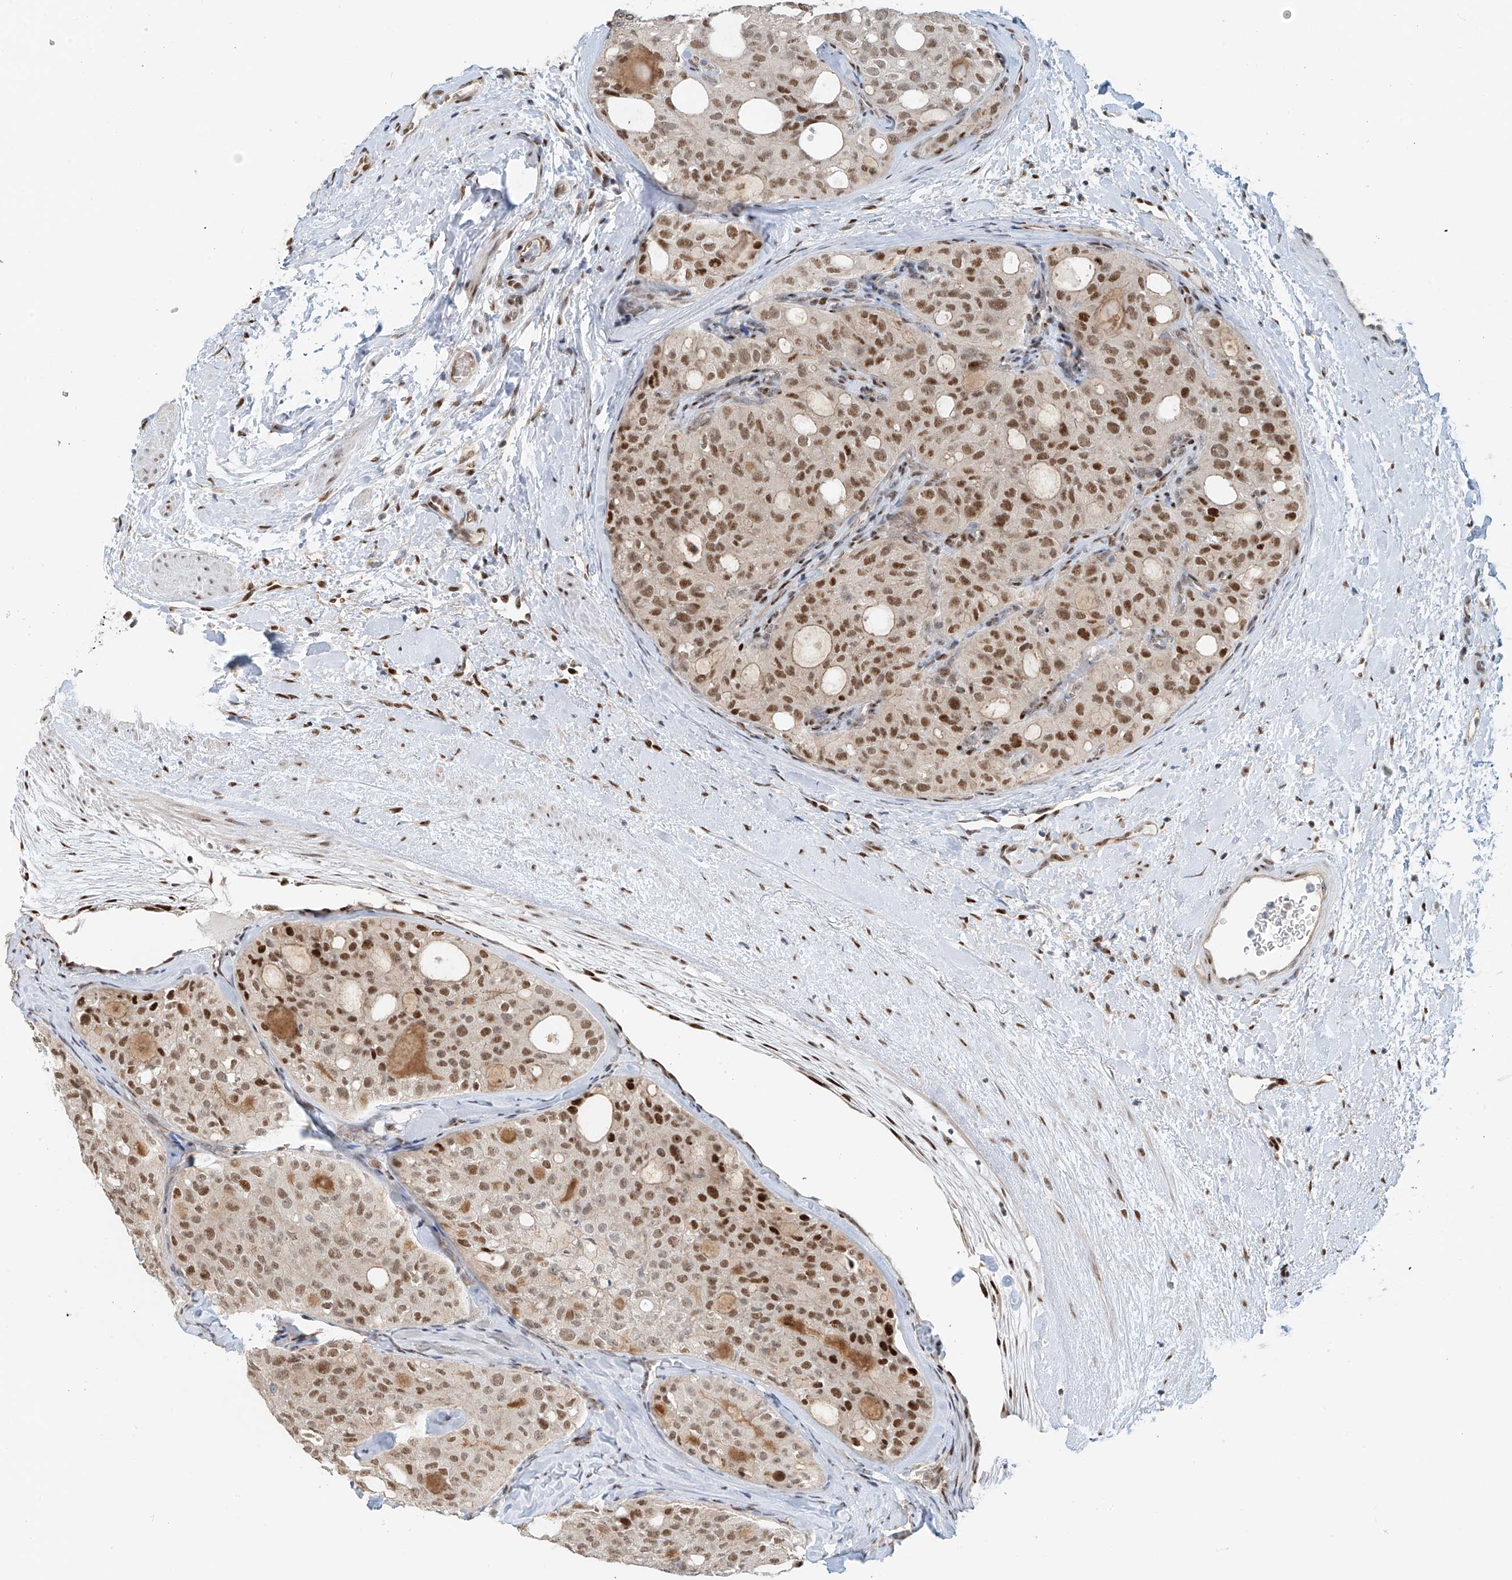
{"staining": {"intensity": "strong", "quantity": ">75%", "location": "nuclear"}, "tissue": "thyroid cancer", "cell_type": "Tumor cells", "image_type": "cancer", "snomed": [{"axis": "morphology", "description": "Follicular adenoma carcinoma, NOS"}, {"axis": "topography", "description": "Thyroid gland"}], "caption": "Follicular adenoma carcinoma (thyroid) stained with a protein marker exhibits strong staining in tumor cells.", "gene": "ZNF514", "patient": {"sex": "male", "age": 75}}